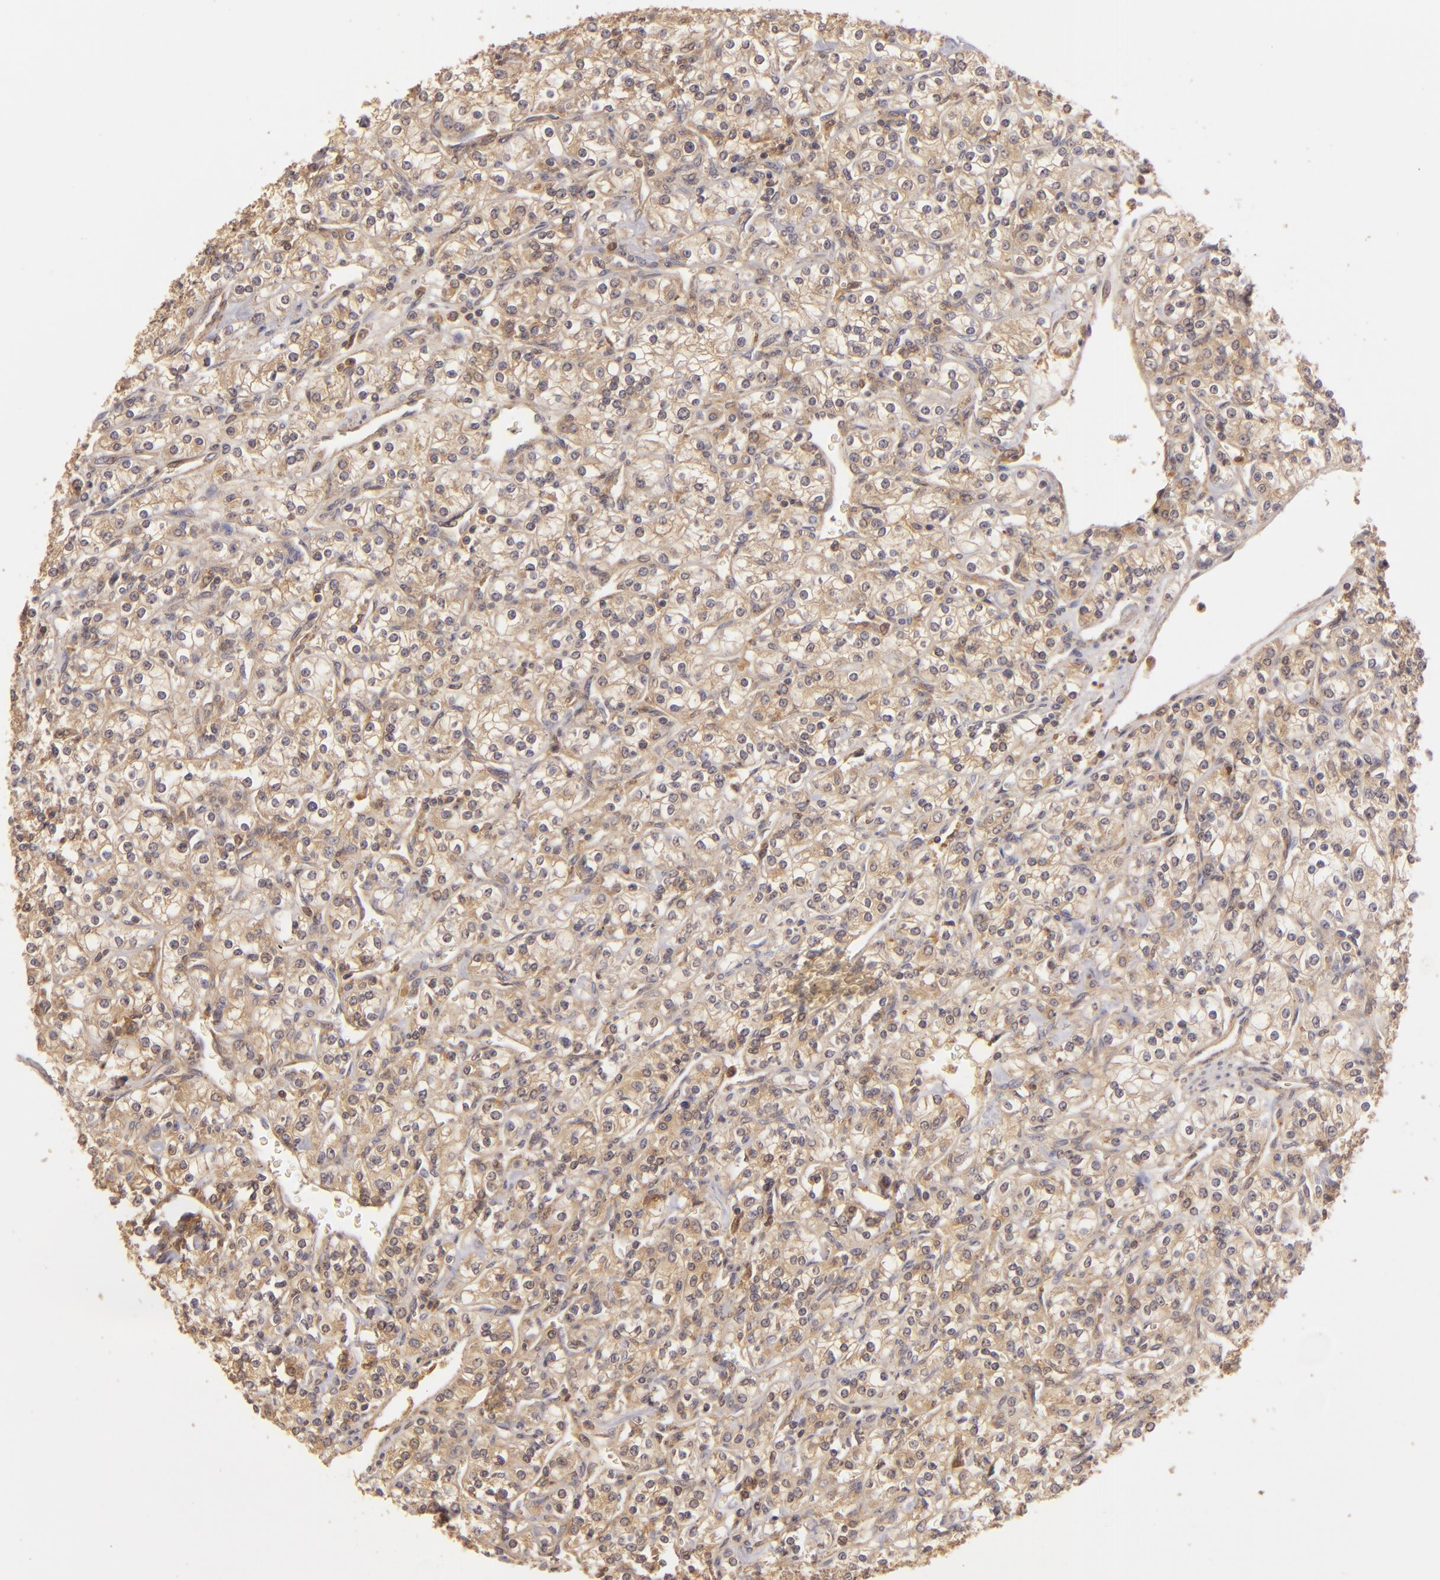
{"staining": {"intensity": "moderate", "quantity": ">75%", "location": "cytoplasmic/membranous"}, "tissue": "renal cancer", "cell_type": "Tumor cells", "image_type": "cancer", "snomed": [{"axis": "morphology", "description": "Adenocarcinoma, NOS"}, {"axis": "topography", "description": "Kidney"}], "caption": "Brown immunohistochemical staining in human renal cancer (adenocarcinoma) demonstrates moderate cytoplasmic/membranous staining in about >75% of tumor cells.", "gene": "PRKCD", "patient": {"sex": "male", "age": 77}}